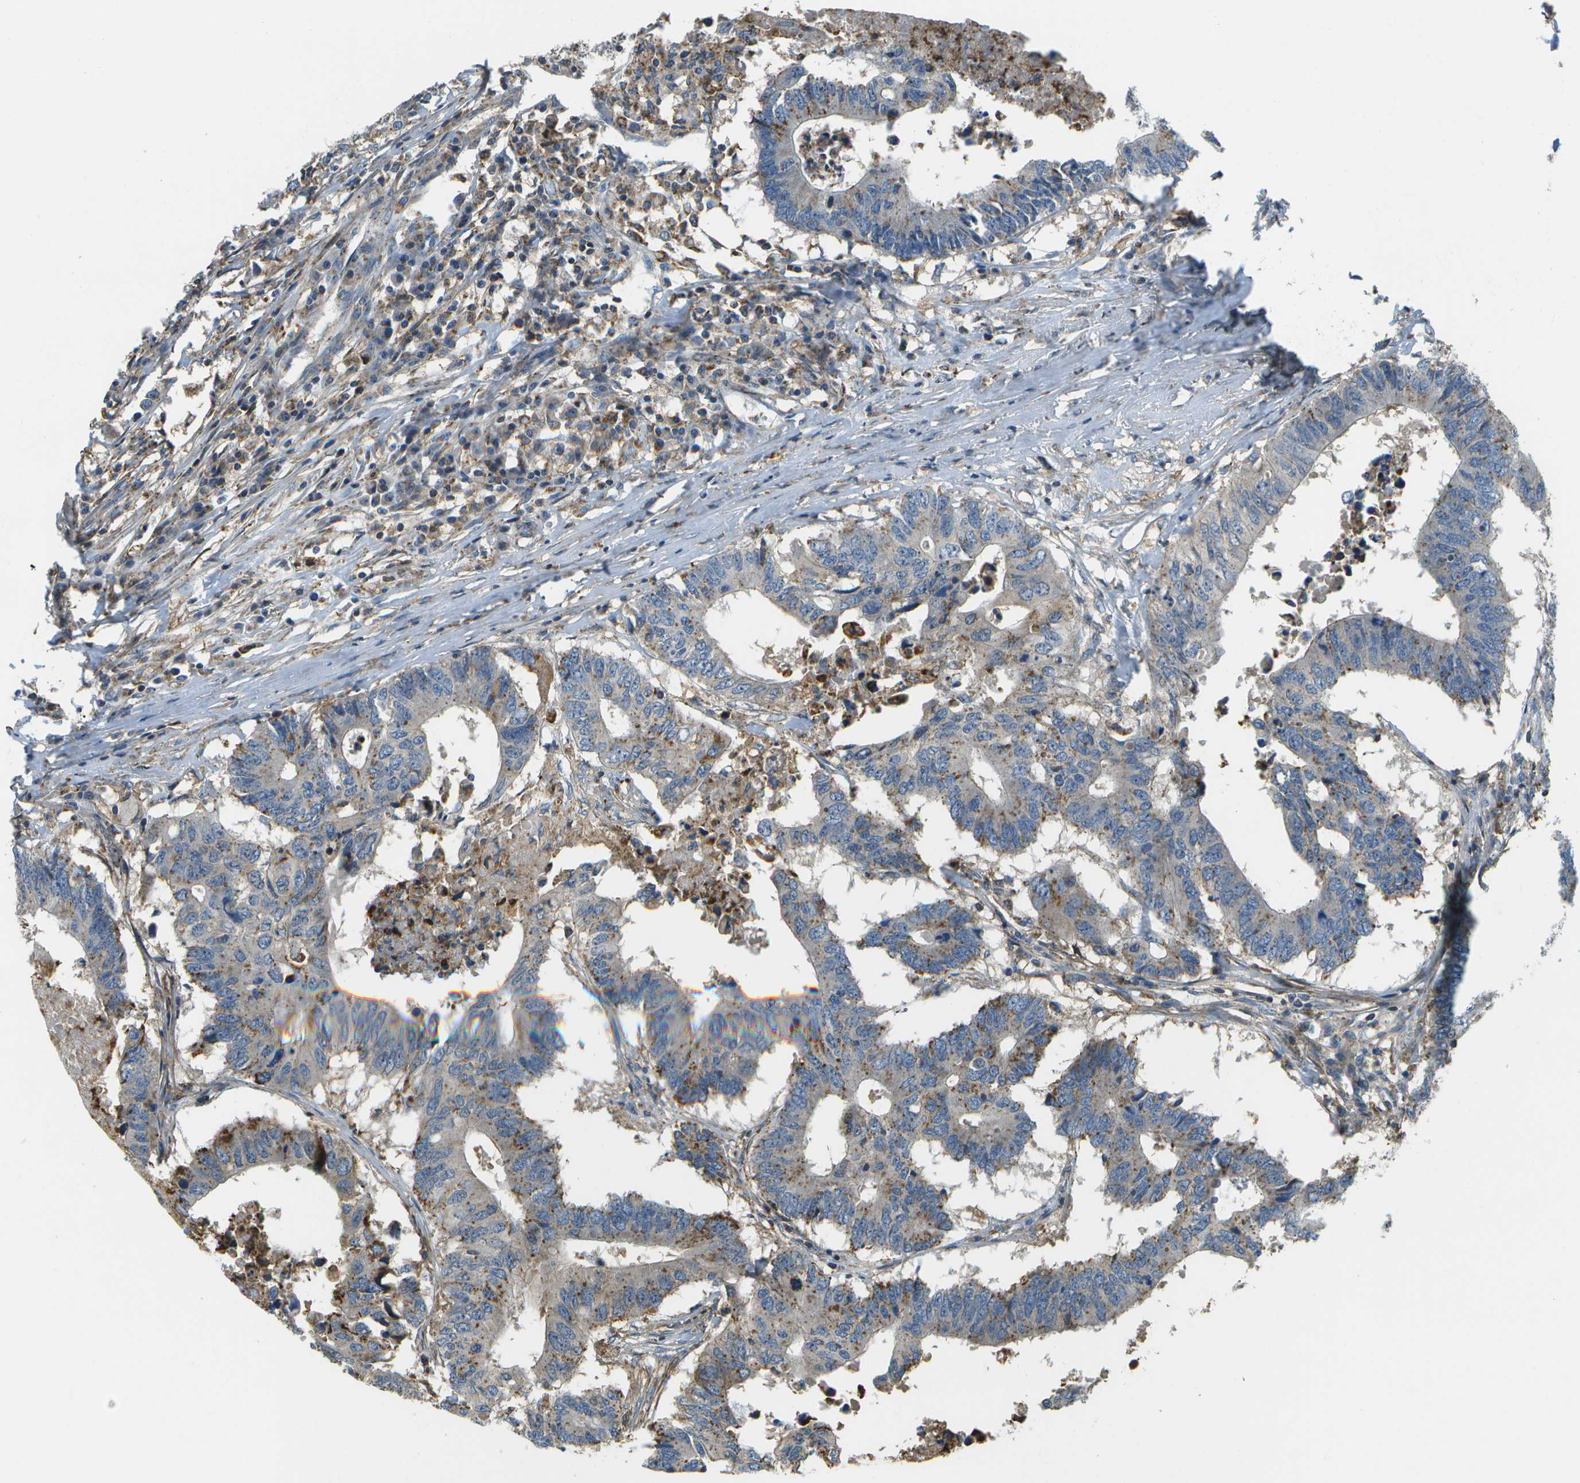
{"staining": {"intensity": "moderate", "quantity": "25%-75%", "location": "cytoplasmic/membranous"}, "tissue": "colorectal cancer", "cell_type": "Tumor cells", "image_type": "cancer", "snomed": [{"axis": "morphology", "description": "Adenocarcinoma, NOS"}, {"axis": "topography", "description": "Colon"}], "caption": "Colorectal cancer tissue demonstrates moderate cytoplasmic/membranous expression in about 25%-75% of tumor cells, visualized by immunohistochemistry.", "gene": "LRRC66", "patient": {"sex": "male", "age": 71}}